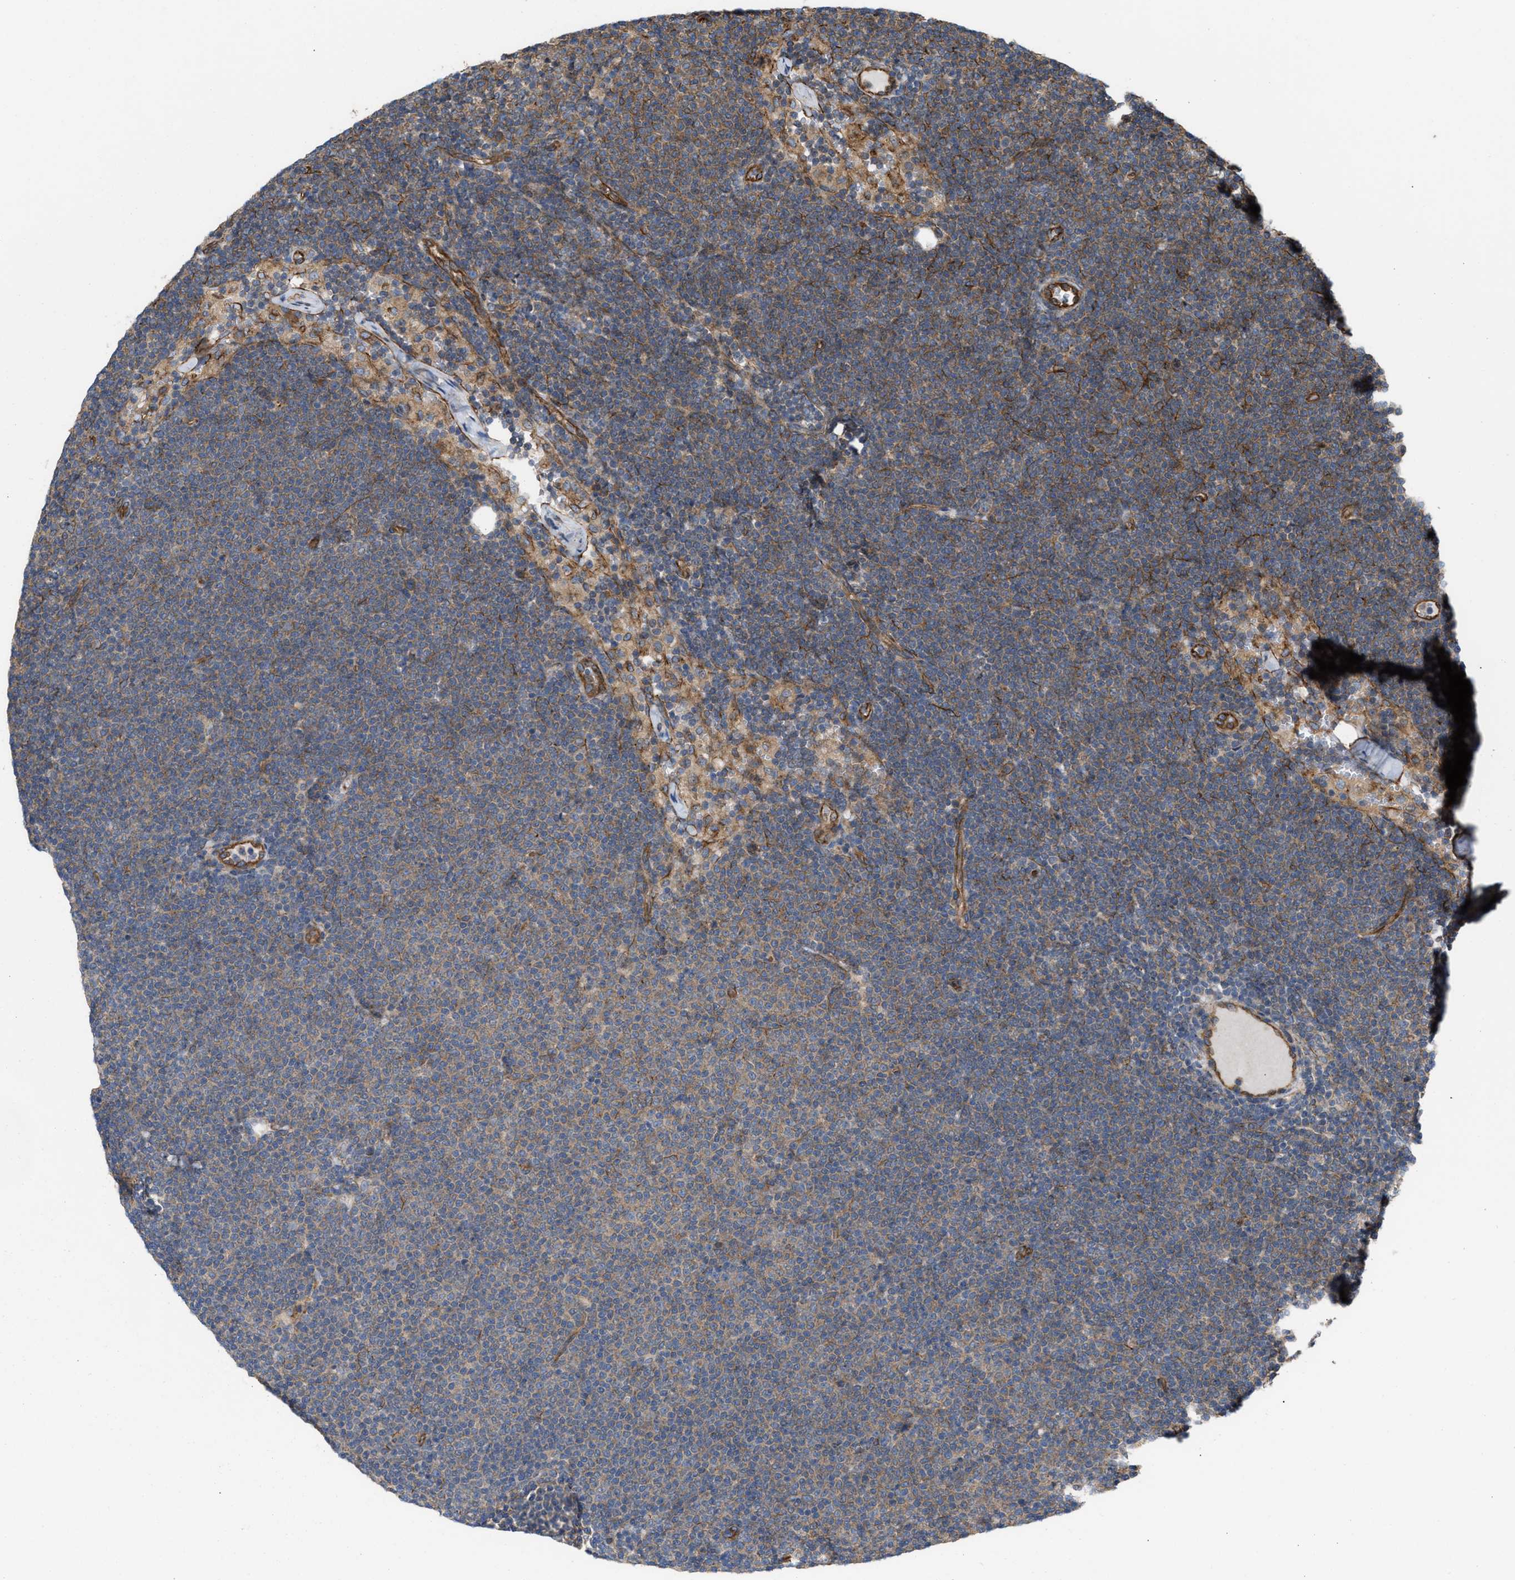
{"staining": {"intensity": "weak", "quantity": "25%-75%", "location": "cytoplasmic/membranous"}, "tissue": "lymphoma", "cell_type": "Tumor cells", "image_type": "cancer", "snomed": [{"axis": "morphology", "description": "Malignant lymphoma, non-Hodgkin's type, Low grade"}, {"axis": "topography", "description": "Lymph node"}], "caption": "A photomicrograph of lymphoma stained for a protein reveals weak cytoplasmic/membranous brown staining in tumor cells. The staining was performed using DAB (3,3'-diaminobenzidine) to visualize the protein expression in brown, while the nuclei were stained in blue with hematoxylin (Magnification: 20x).", "gene": "EPS15L1", "patient": {"sex": "female", "age": 53}}